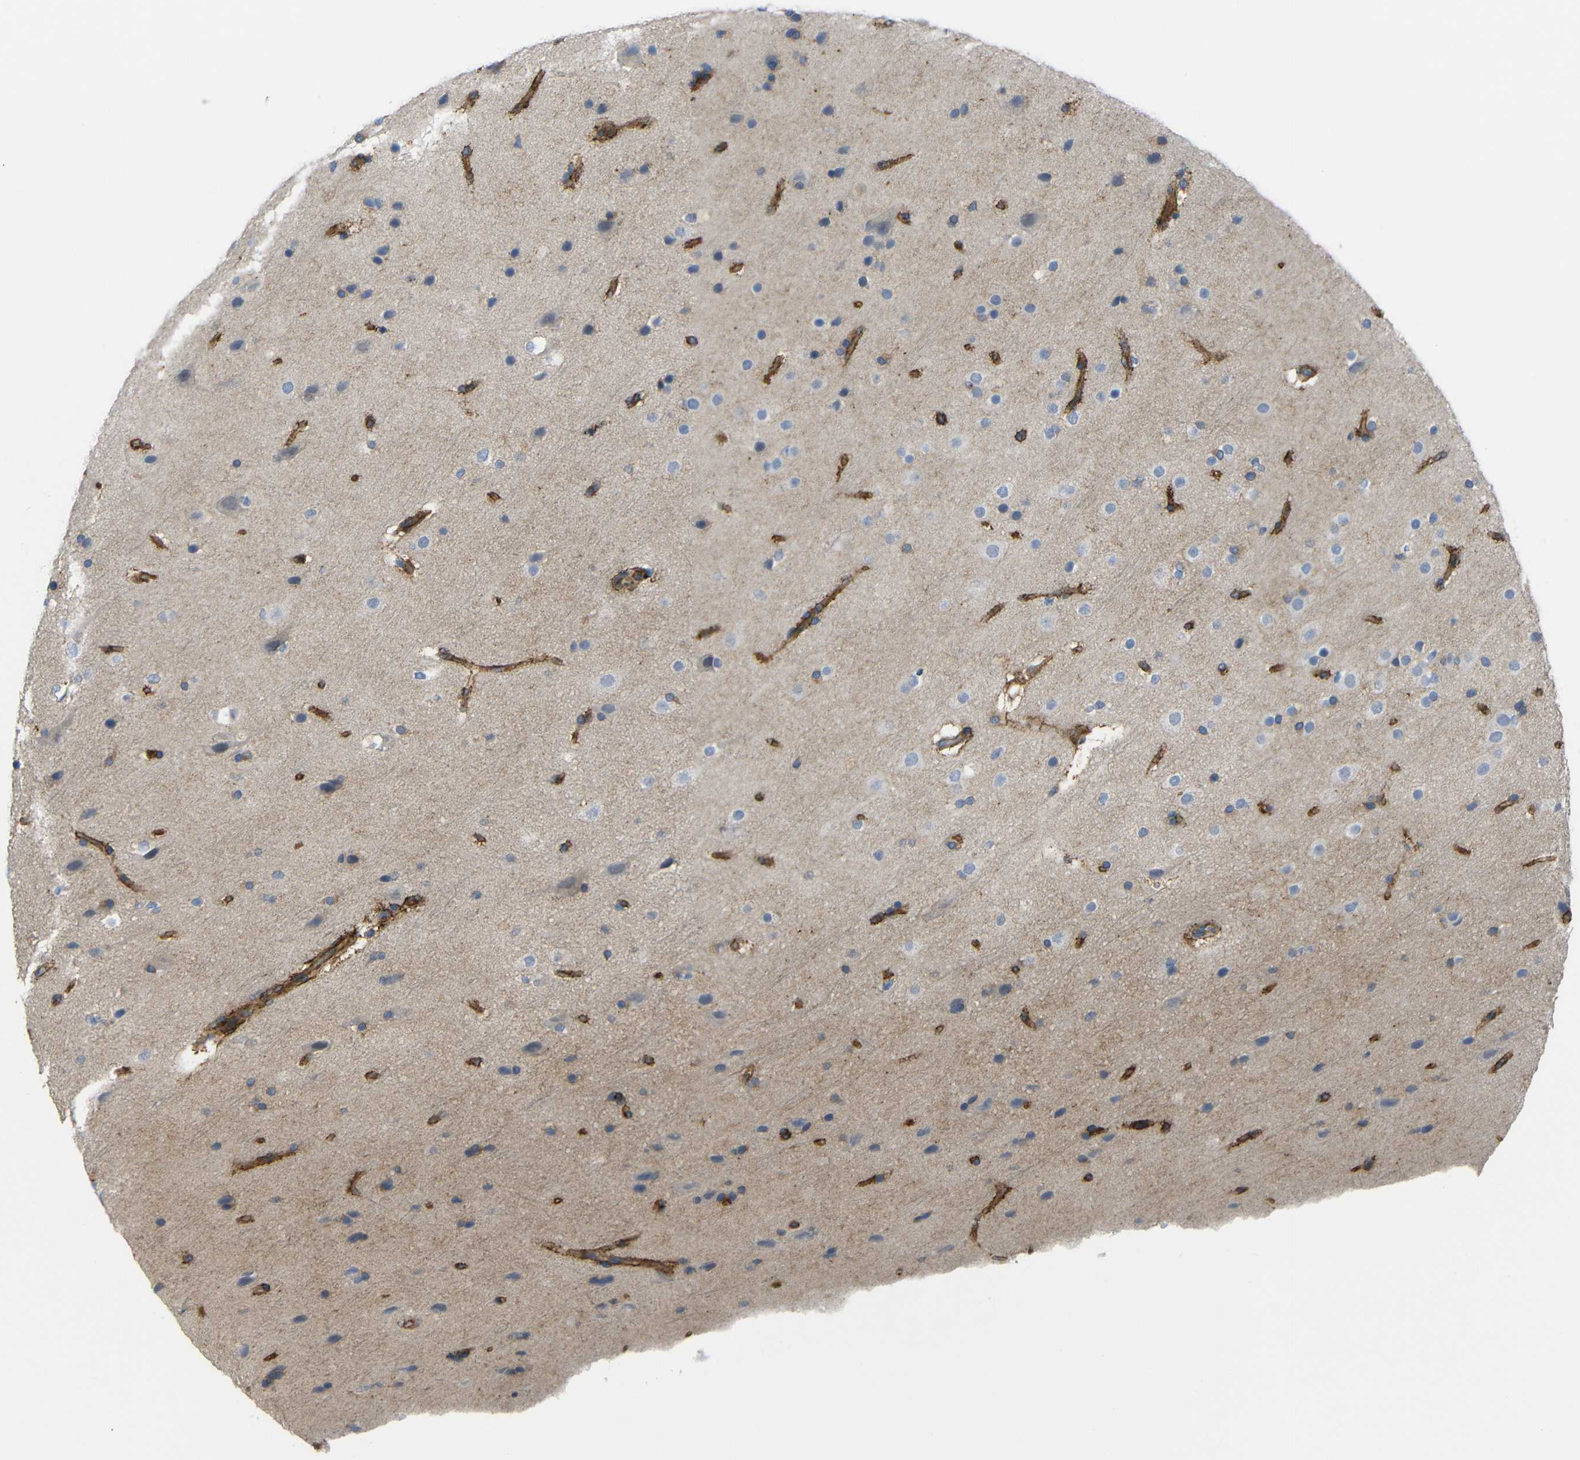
{"staining": {"intensity": "negative", "quantity": "none", "location": "none"}, "tissue": "glioma", "cell_type": "Tumor cells", "image_type": "cancer", "snomed": [{"axis": "morphology", "description": "Glioma, malignant, Low grade"}, {"axis": "topography", "description": "Cerebral cortex"}], "caption": "Immunohistochemistry (IHC) of malignant glioma (low-grade) shows no expression in tumor cells. (DAB (3,3'-diaminobenzidine) immunohistochemistry (IHC), high magnification).", "gene": "SYPL1", "patient": {"sex": "female", "age": 47}}